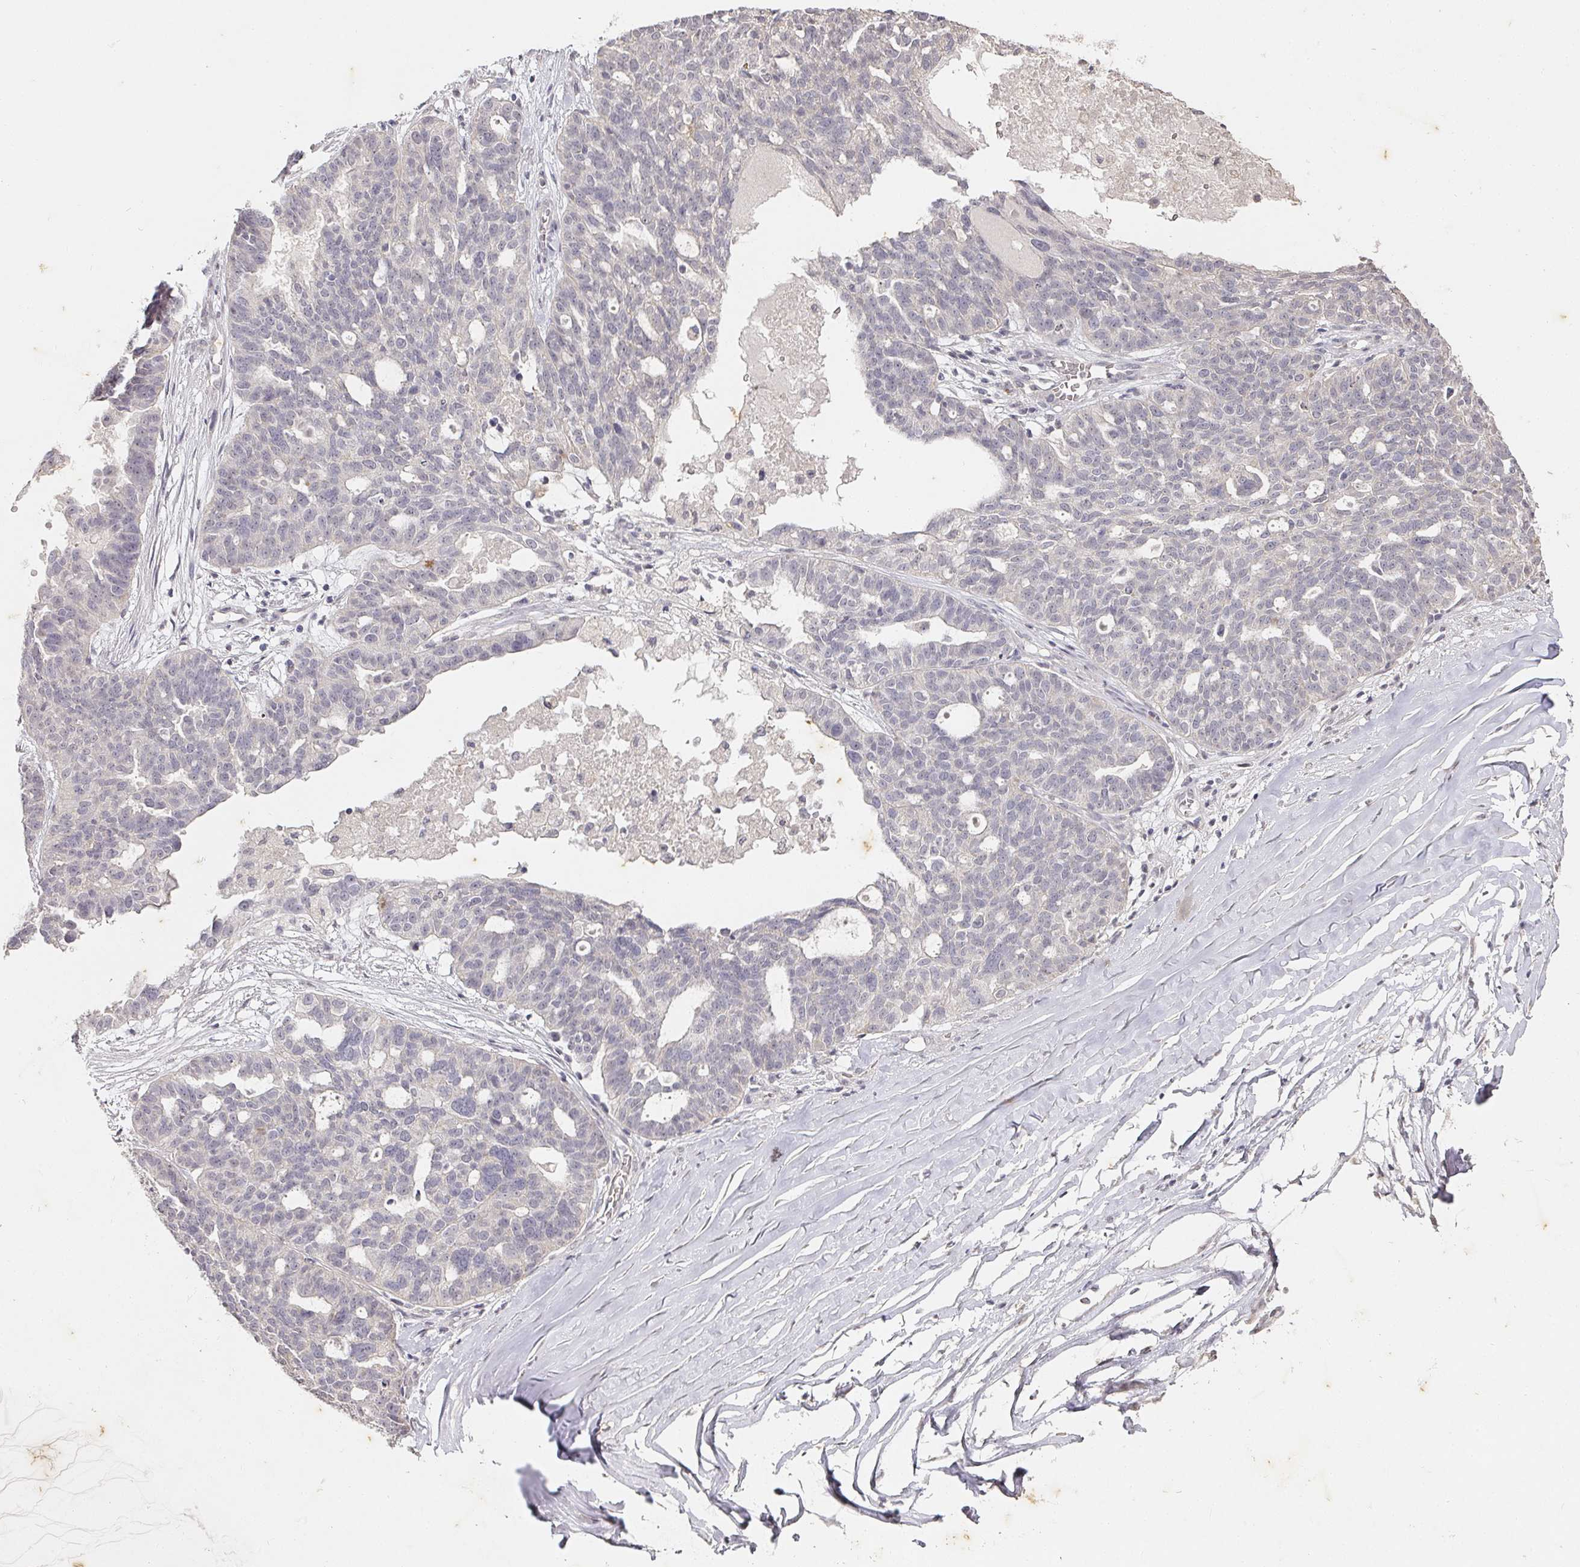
{"staining": {"intensity": "negative", "quantity": "none", "location": "none"}, "tissue": "ovarian cancer", "cell_type": "Tumor cells", "image_type": "cancer", "snomed": [{"axis": "morphology", "description": "Cystadenocarcinoma, serous, NOS"}, {"axis": "topography", "description": "Ovary"}], "caption": "A photomicrograph of serous cystadenocarcinoma (ovarian) stained for a protein exhibits no brown staining in tumor cells.", "gene": "CAPN5", "patient": {"sex": "female", "age": 59}}